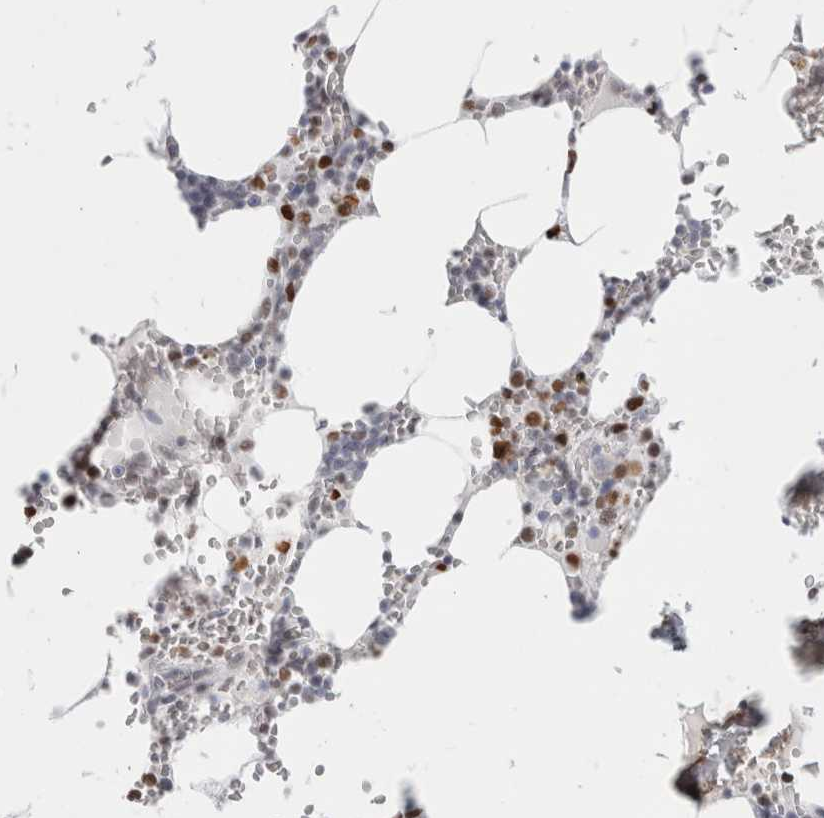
{"staining": {"intensity": "strong", "quantity": "25%-75%", "location": "nuclear"}, "tissue": "bone marrow", "cell_type": "Hematopoietic cells", "image_type": "normal", "snomed": [{"axis": "morphology", "description": "Normal tissue, NOS"}, {"axis": "topography", "description": "Bone marrow"}], "caption": "Protein expression analysis of normal bone marrow shows strong nuclear staining in about 25%-75% of hematopoietic cells.", "gene": "SMARCC1", "patient": {"sex": "male", "age": 70}}